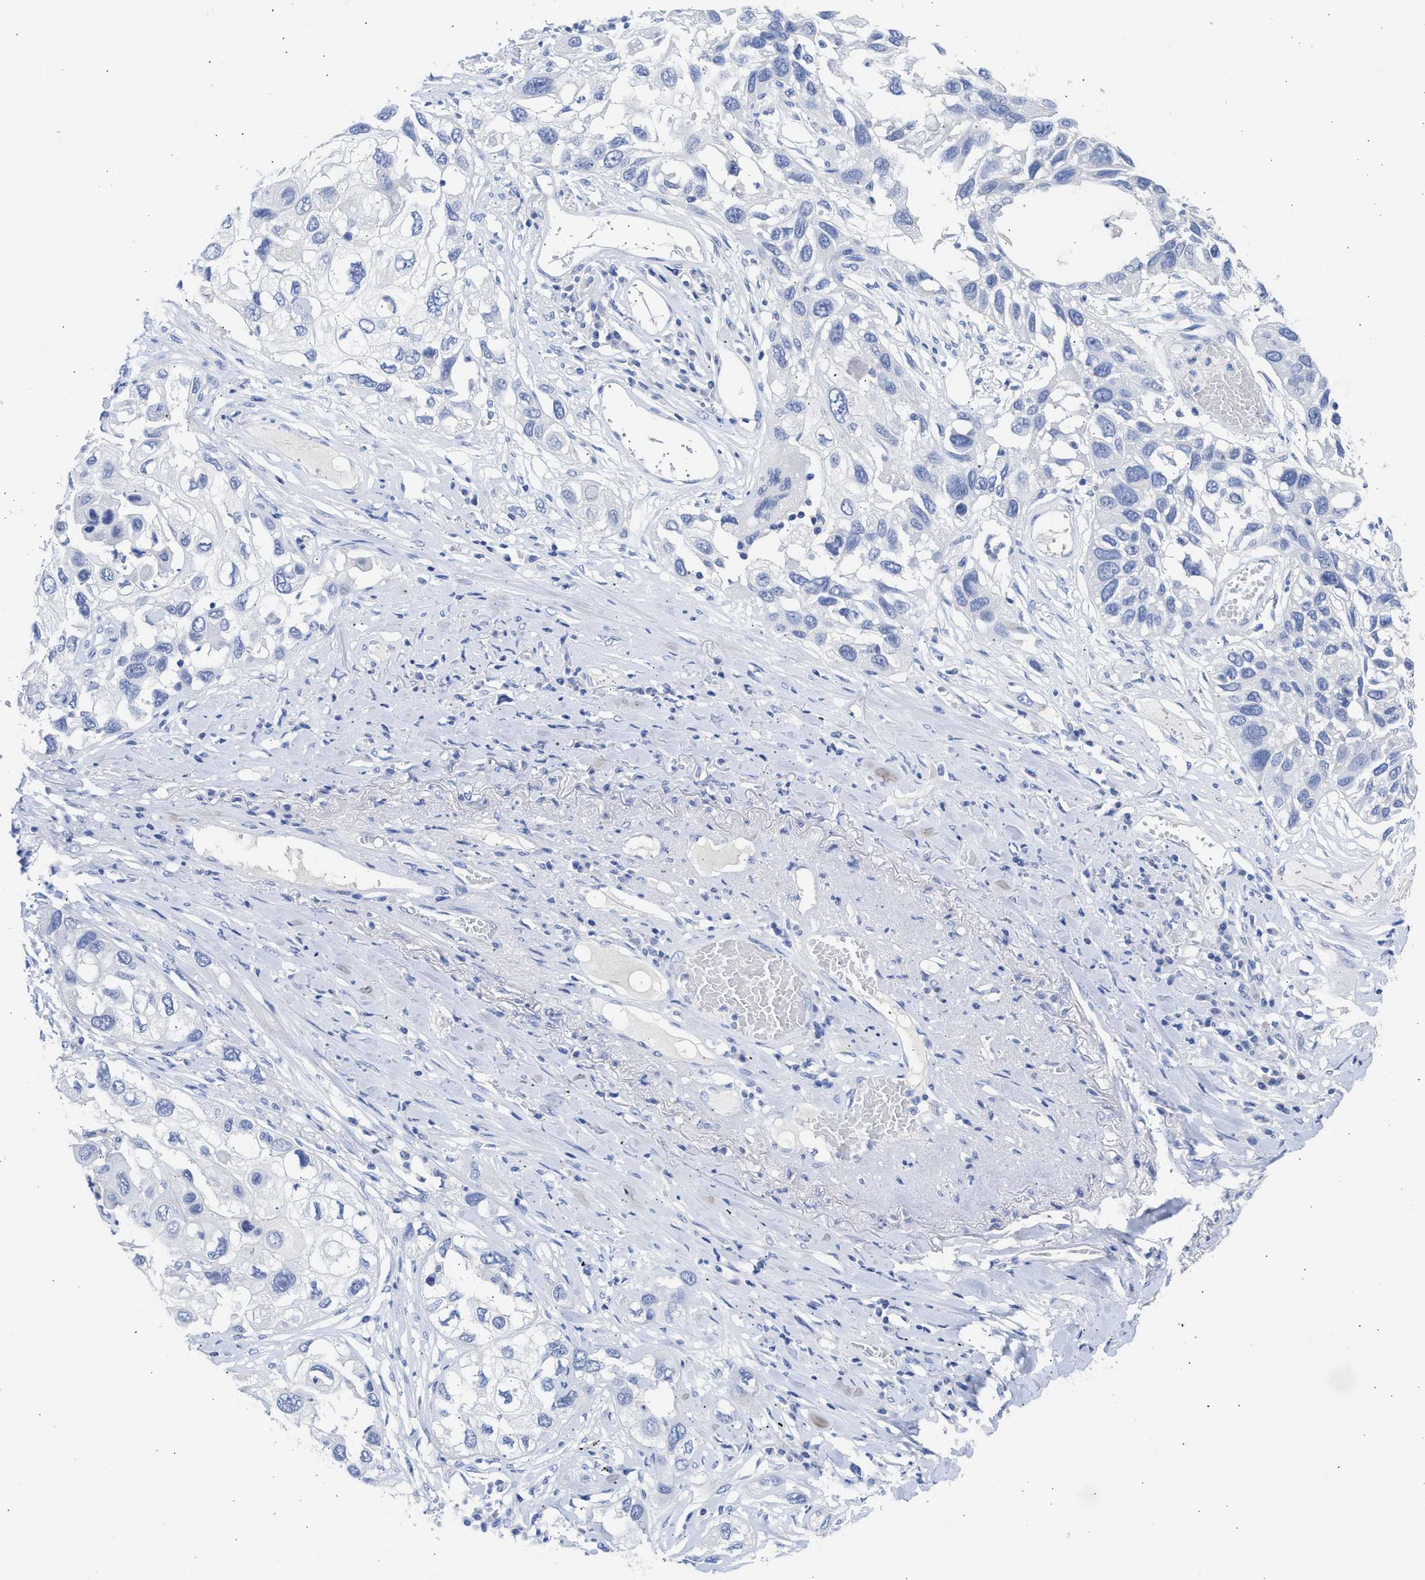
{"staining": {"intensity": "negative", "quantity": "none", "location": "none"}, "tissue": "lung cancer", "cell_type": "Tumor cells", "image_type": "cancer", "snomed": [{"axis": "morphology", "description": "Squamous cell carcinoma, NOS"}, {"axis": "topography", "description": "Lung"}], "caption": "High power microscopy image of an immunohistochemistry micrograph of lung cancer (squamous cell carcinoma), revealing no significant expression in tumor cells.", "gene": "NCAM1", "patient": {"sex": "male", "age": 71}}